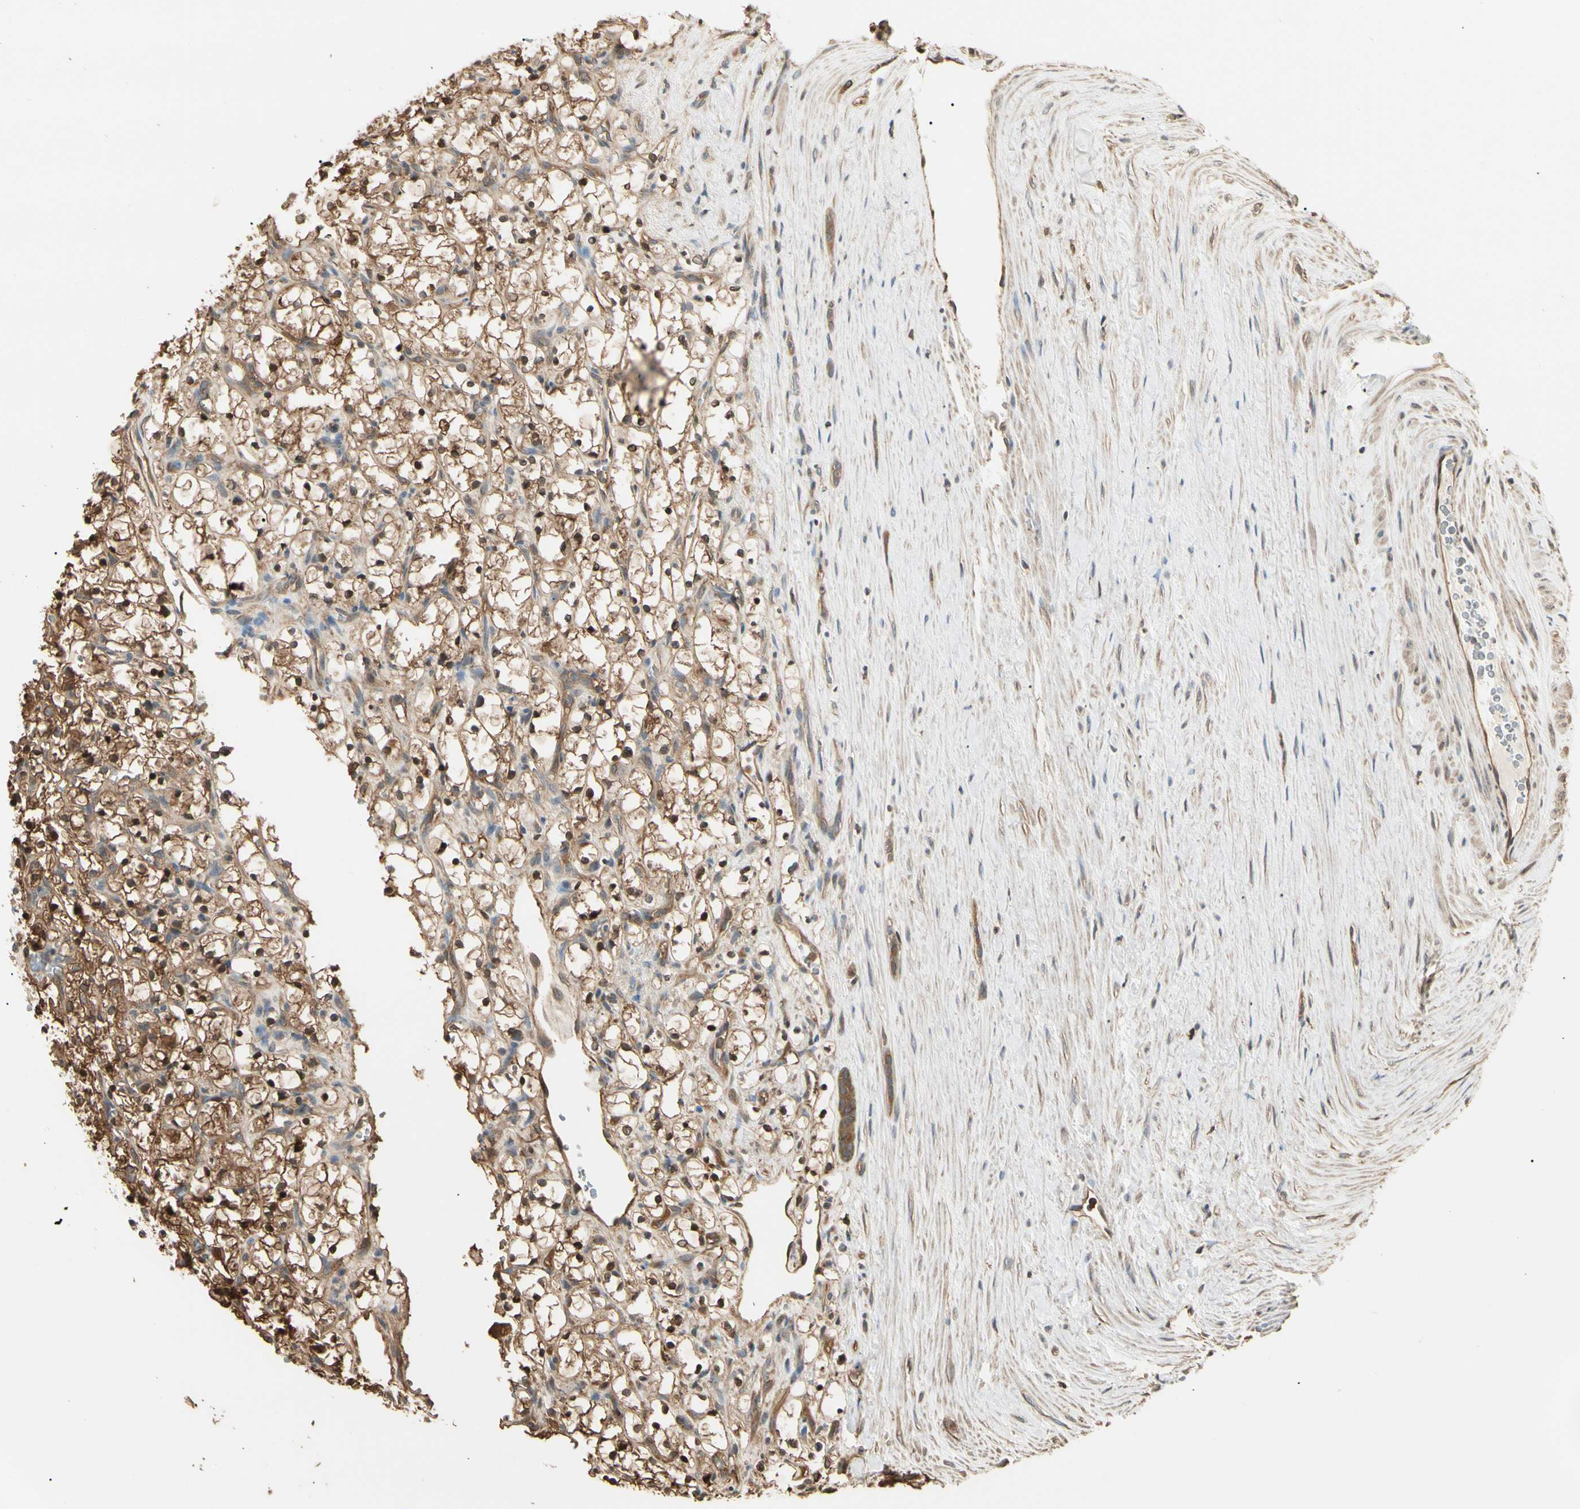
{"staining": {"intensity": "strong", "quantity": ">75%", "location": "cytoplasmic/membranous,nuclear"}, "tissue": "renal cancer", "cell_type": "Tumor cells", "image_type": "cancer", "snomed": [{"axis": "morphology", "description": "Adenocarcinoma, NOS"}, {"axis": "topography", "description": "Kidney"}], "caption": "Tumor cells demonstrate high levels of strong cytoplasmic/membranous and nuclear expression in about >75% of cells in human renal cancer.", "gene": "YWHAE", "patient": {"sex": "female", "age": 69}}